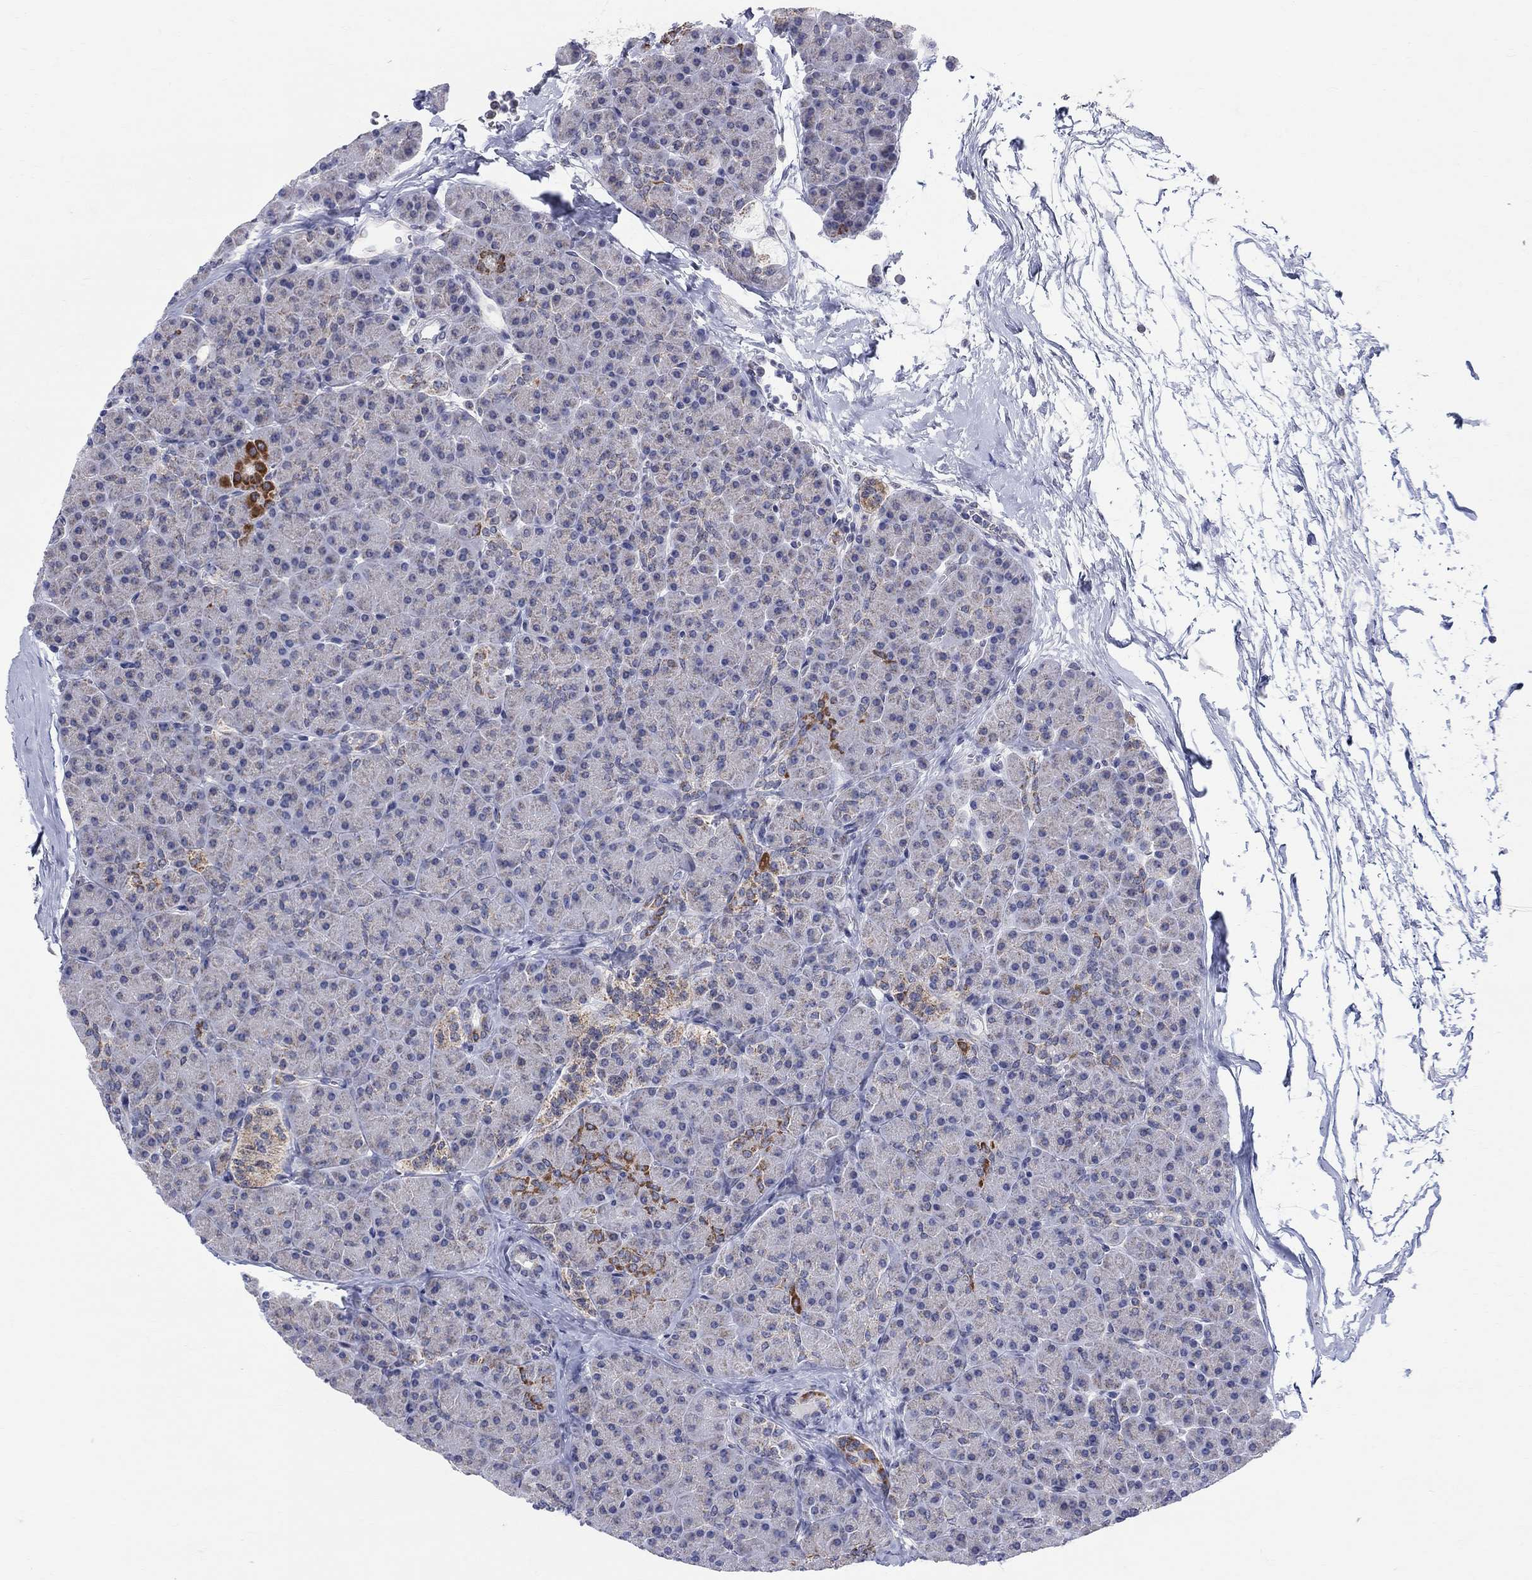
{"staining": {"intensity": "strong", "quantity": "<25%", "location": "cytoplasmic/membranous"}, "tissue": "pancreas", "cell_type": "Exocrine glandular cells", "image_type": "normal", "snomed": [{"axis": "morphology", "description": "Normal tissue, NOS"}, {"axis": "topography", "description": "Pancreas"}], "caption": "DAB (3,3'-diaminobenzidine) immunohistochemical staining of normal human pancreas displays strong cytoplasmic/membranous protein expression in approximately <25% of exocrine glandular cells. The staining was performed using DAB, with brown indicating positive protein expression. Nuclei are stained blue with hematoxylin.", "gene": "KISS1R", "patient": {"sex": "female", "age": 44}}